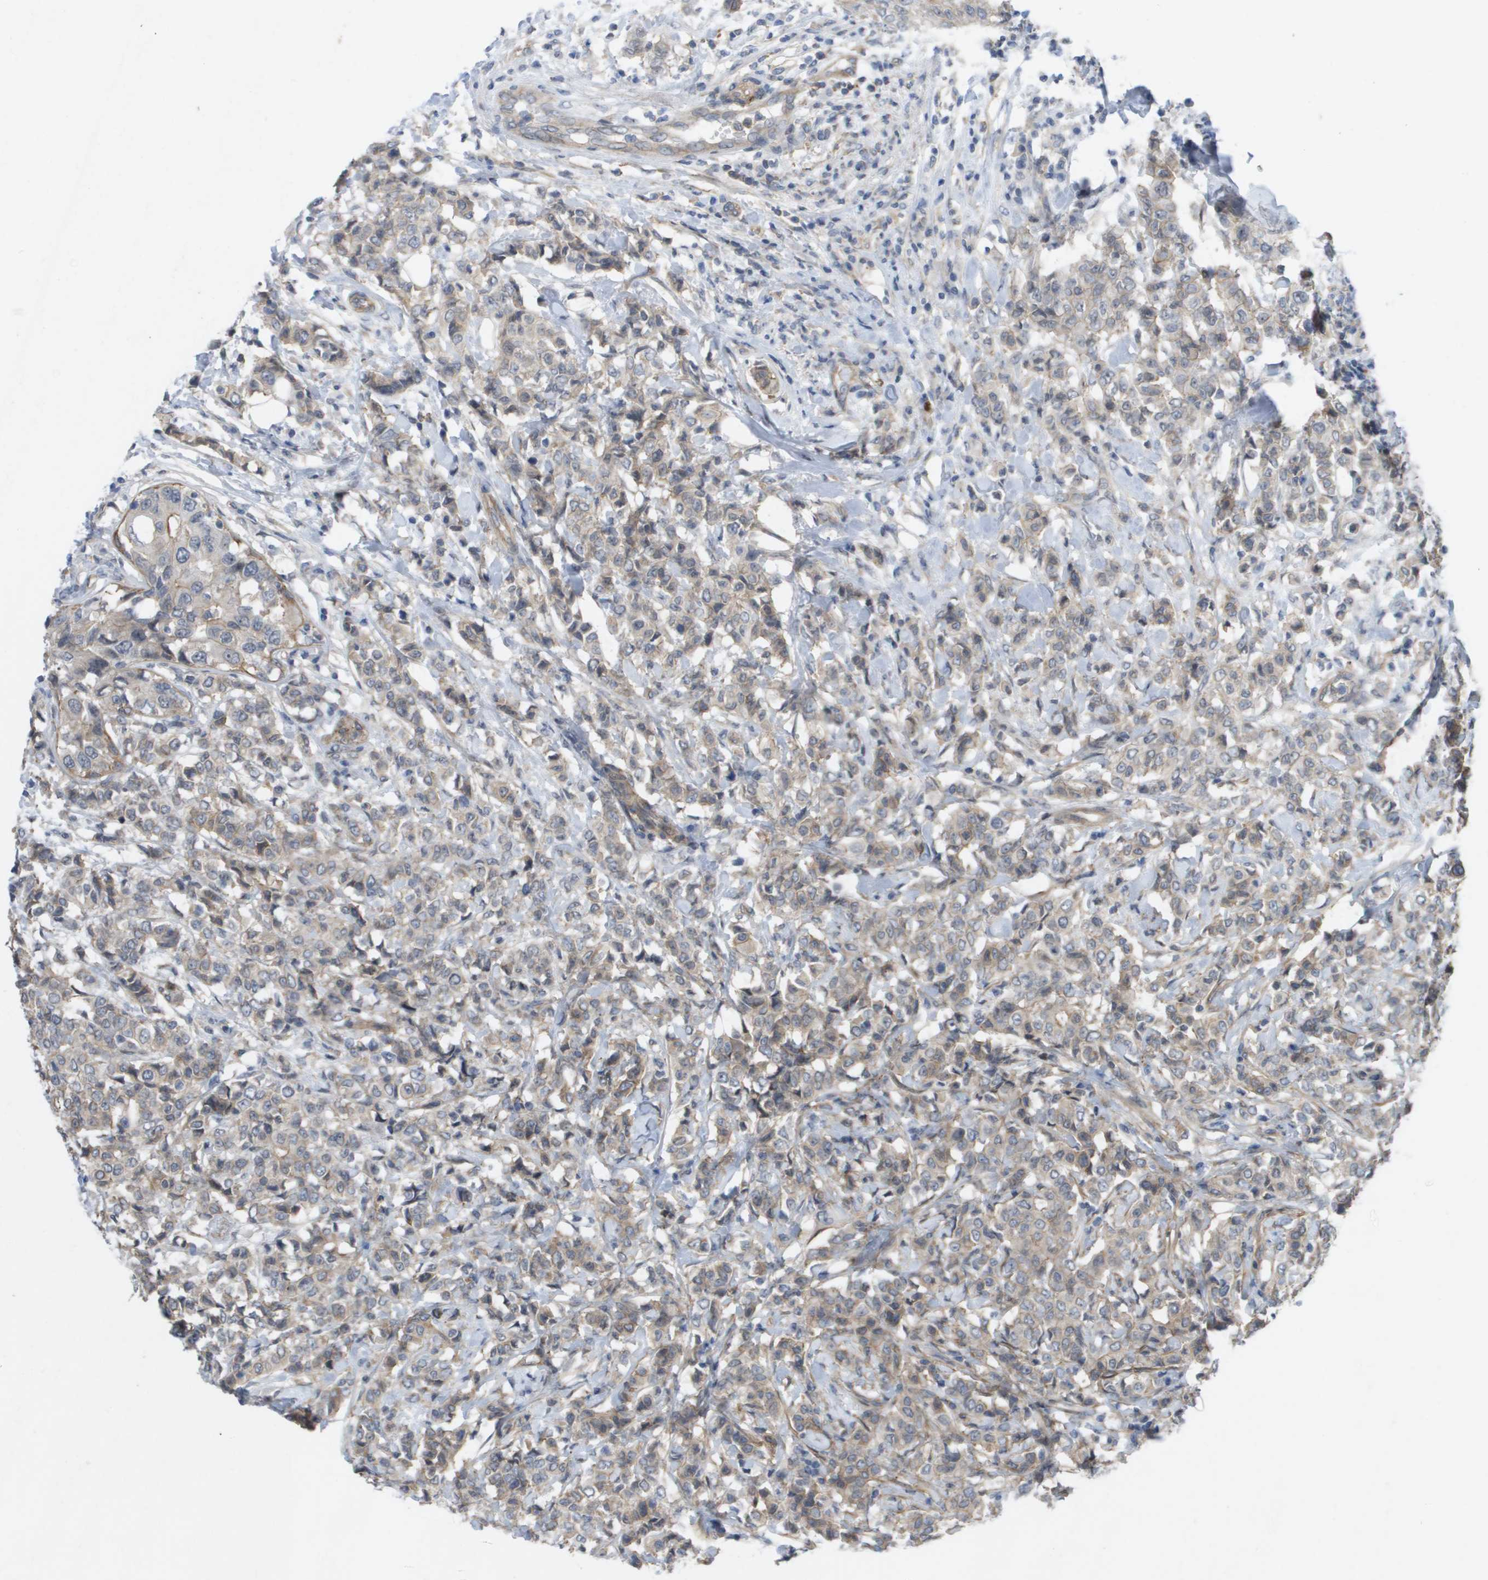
{"staining": {"intensity": "weak", "quantity": ">75%", "location": "cytoplasmic/membranous"}, "tissue": "breast cancer", "cell_type": "Tumor cells", "image_type": "cancer", "snomed": [{"axis": "morphology", "description": "Duct carcinoma"}, {"axis": "topography", "description": "Breast"}], "caption": "Weak cytoplasmic/membranous protein positivity is seen in approximately >75% of tumor cells in breast cancer.", "gene": "MTARC2", "patient": {"sex": "female", "age": 27}}